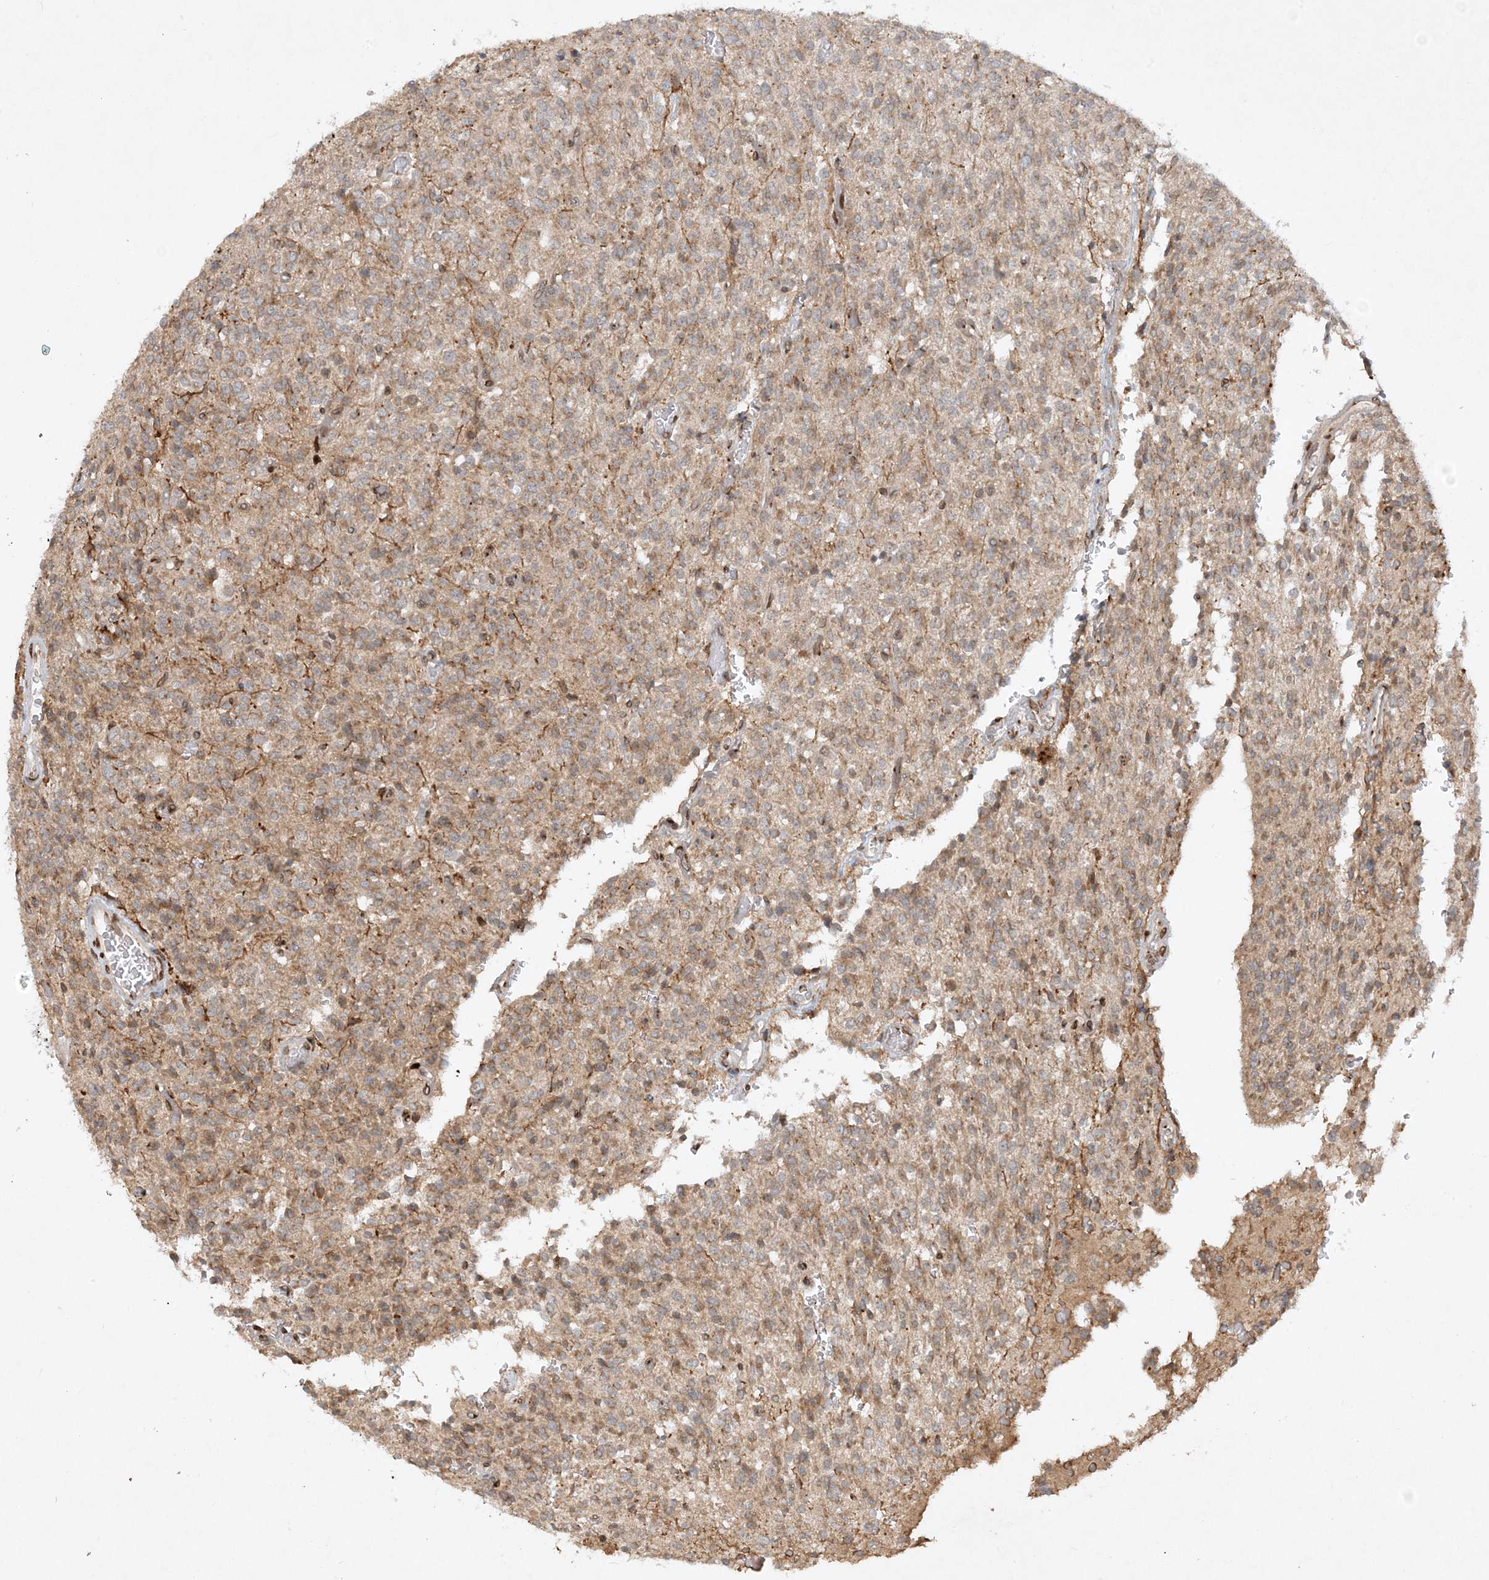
{"staining": {"intensity": "weak", "quantity": "<25%", "location": "cytoplasmic/membranous"}, "tissue": "glioma", "cell_type": "Tumor cells", "image_type": "cancer", "snomed": [{"axis": "morphology", "description": "Glioma, malignant, High grade"}, {"axis": "topography", "description": "Brain"}], "caption": "A high-resolution image shows immunohistochemistry (IHC) staining of malignant glioma (high-grade), which displays no significant positivity in tumor cells.", "gene": "SLC35A2", "patient": {"sex": "male", "age": 34}}